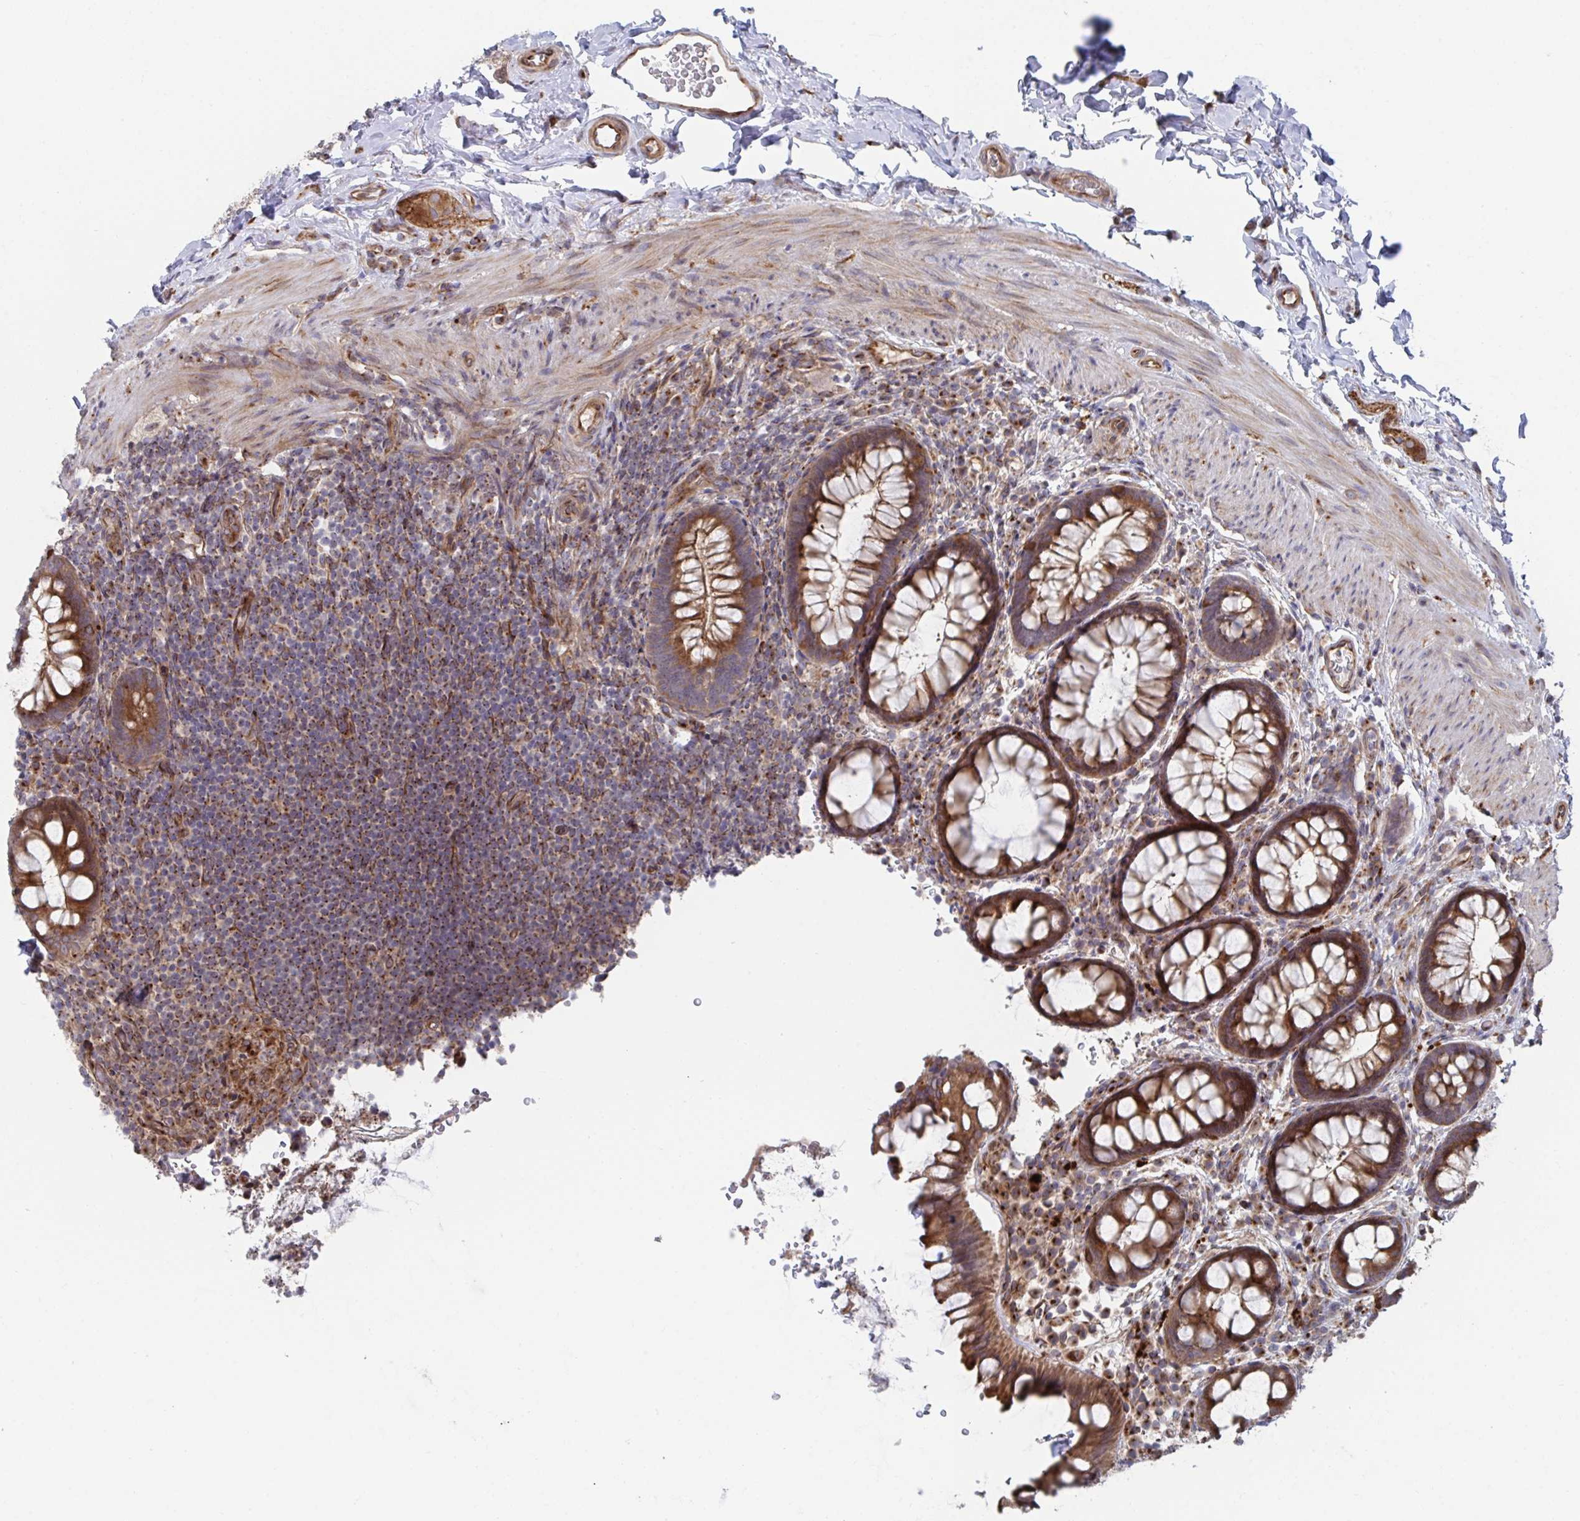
{"staining": {"intensity": "moderate", "quantity": ">75%", "location": "cytoplasmic/membranous"}, "tissue": "rectum", "cell_type": "Glandular cells", "image_type": "normal", "snomed": [{"axis": "morphology", "description": "Normal tissue, NOS"}, {"axis": "topography", "description": "Rectum"}, {"axis": "topography", "description": "Peripheral nerve tissue"}], "caption": "A brown stain labels moderate cytoplasmic/membranous expression of a protein in glandular cells of normal human rectum. Ihc stains the protein in brown and the nuclei are stained blue.", "gene": "FJX1", "patient": {"sex": "female", "age": 69}}